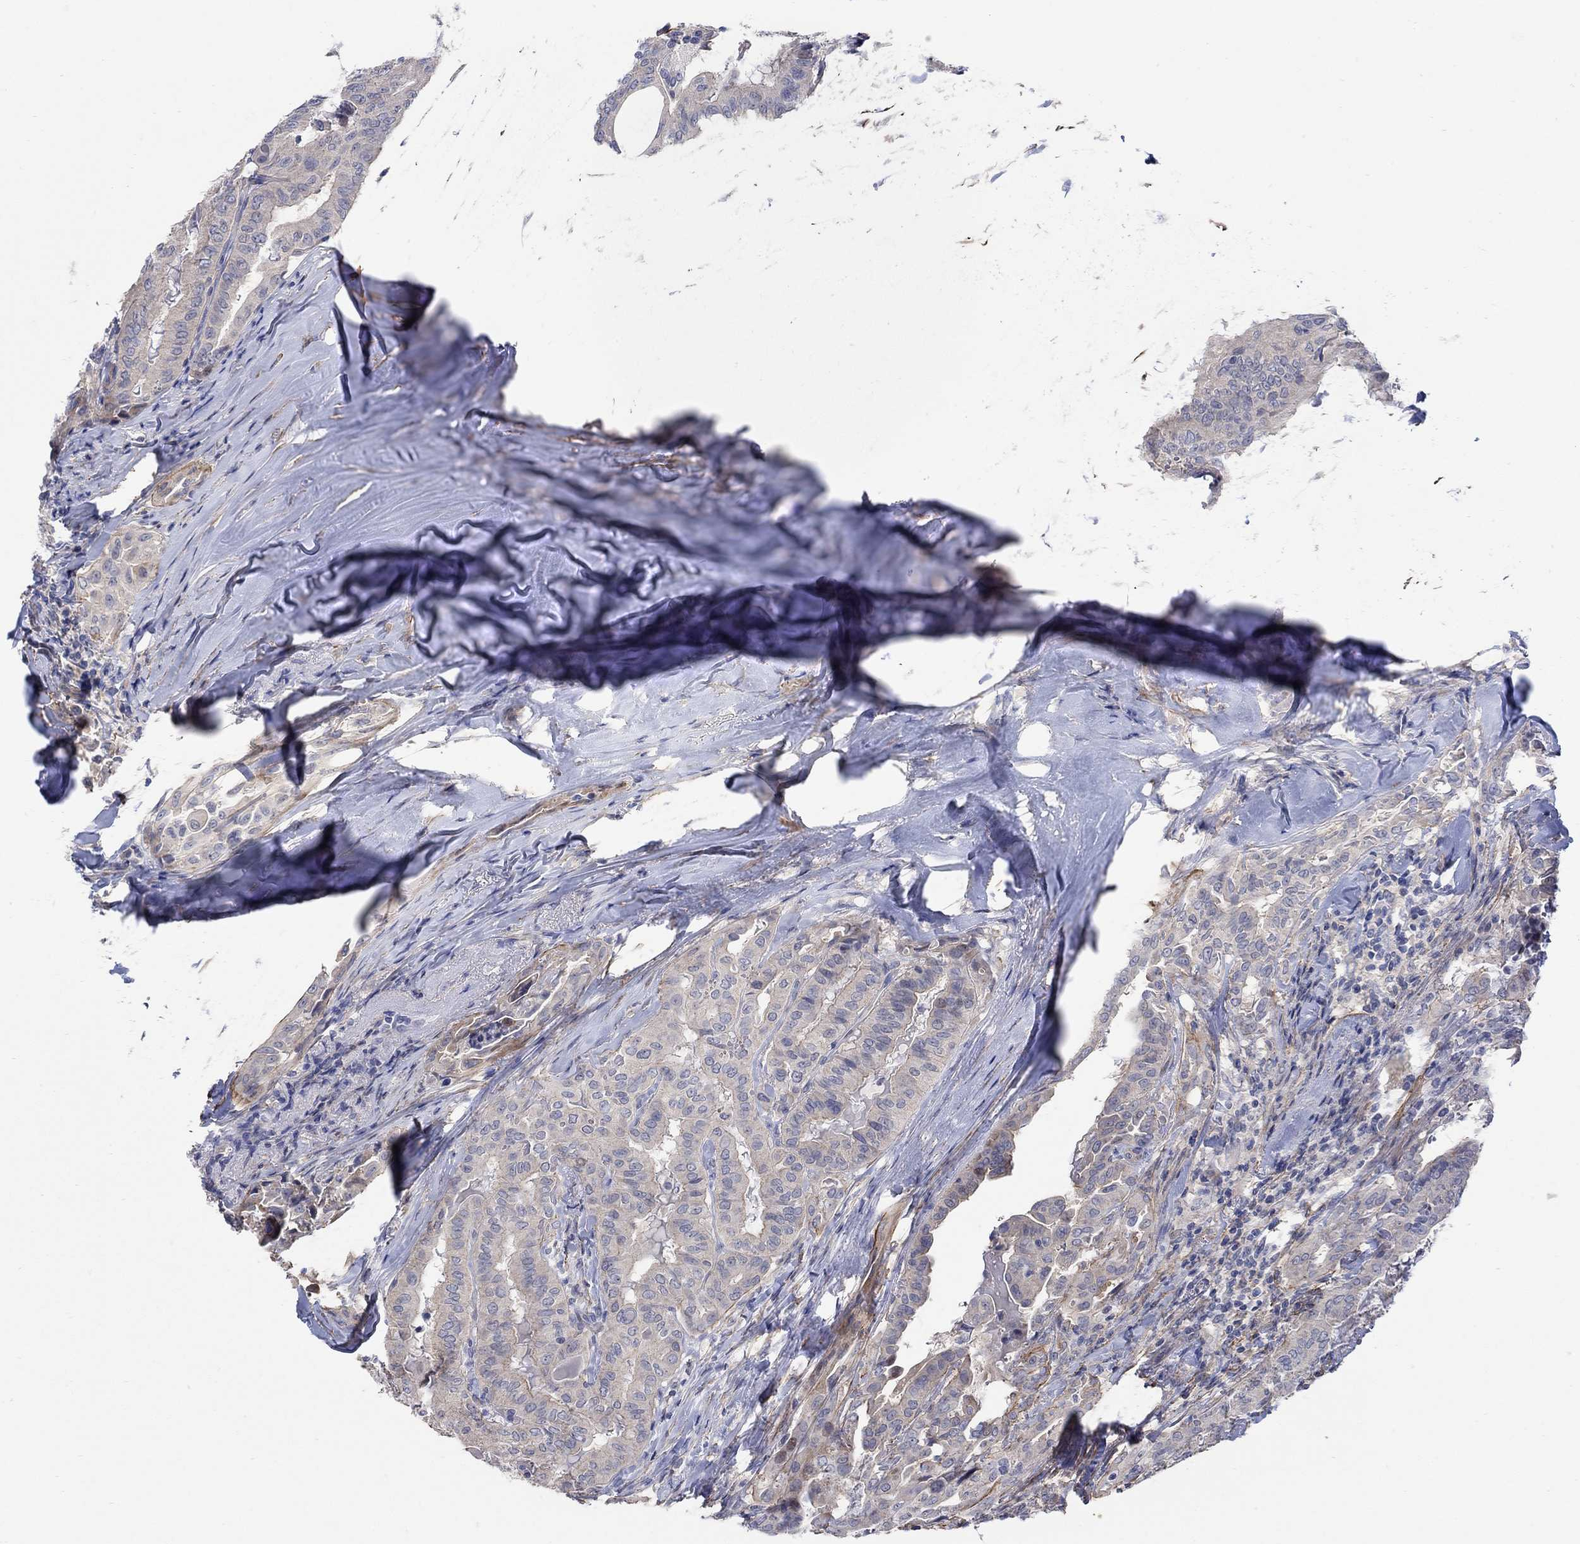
{"staining": {"intensity": "weak", "quantity": "<25%", "location": "cytoplasmic/membranous"}, "tissue": "thyroid cancer", "cell_type": "Tumor cells", "image_type": "cancer", "snomed": [{"axis": "morphology", "description": "Papillary adenocarcinoma, NOS"}, {"axis": "topography", "description": "Thyroid gland"}], "caption": "This is a image of IHC staining of thyroid papillary adenocarcinoma, which shows no expression in tumor cells.", "gene": "SCN7A", "patient": {"sex": "female", "age": 68}}